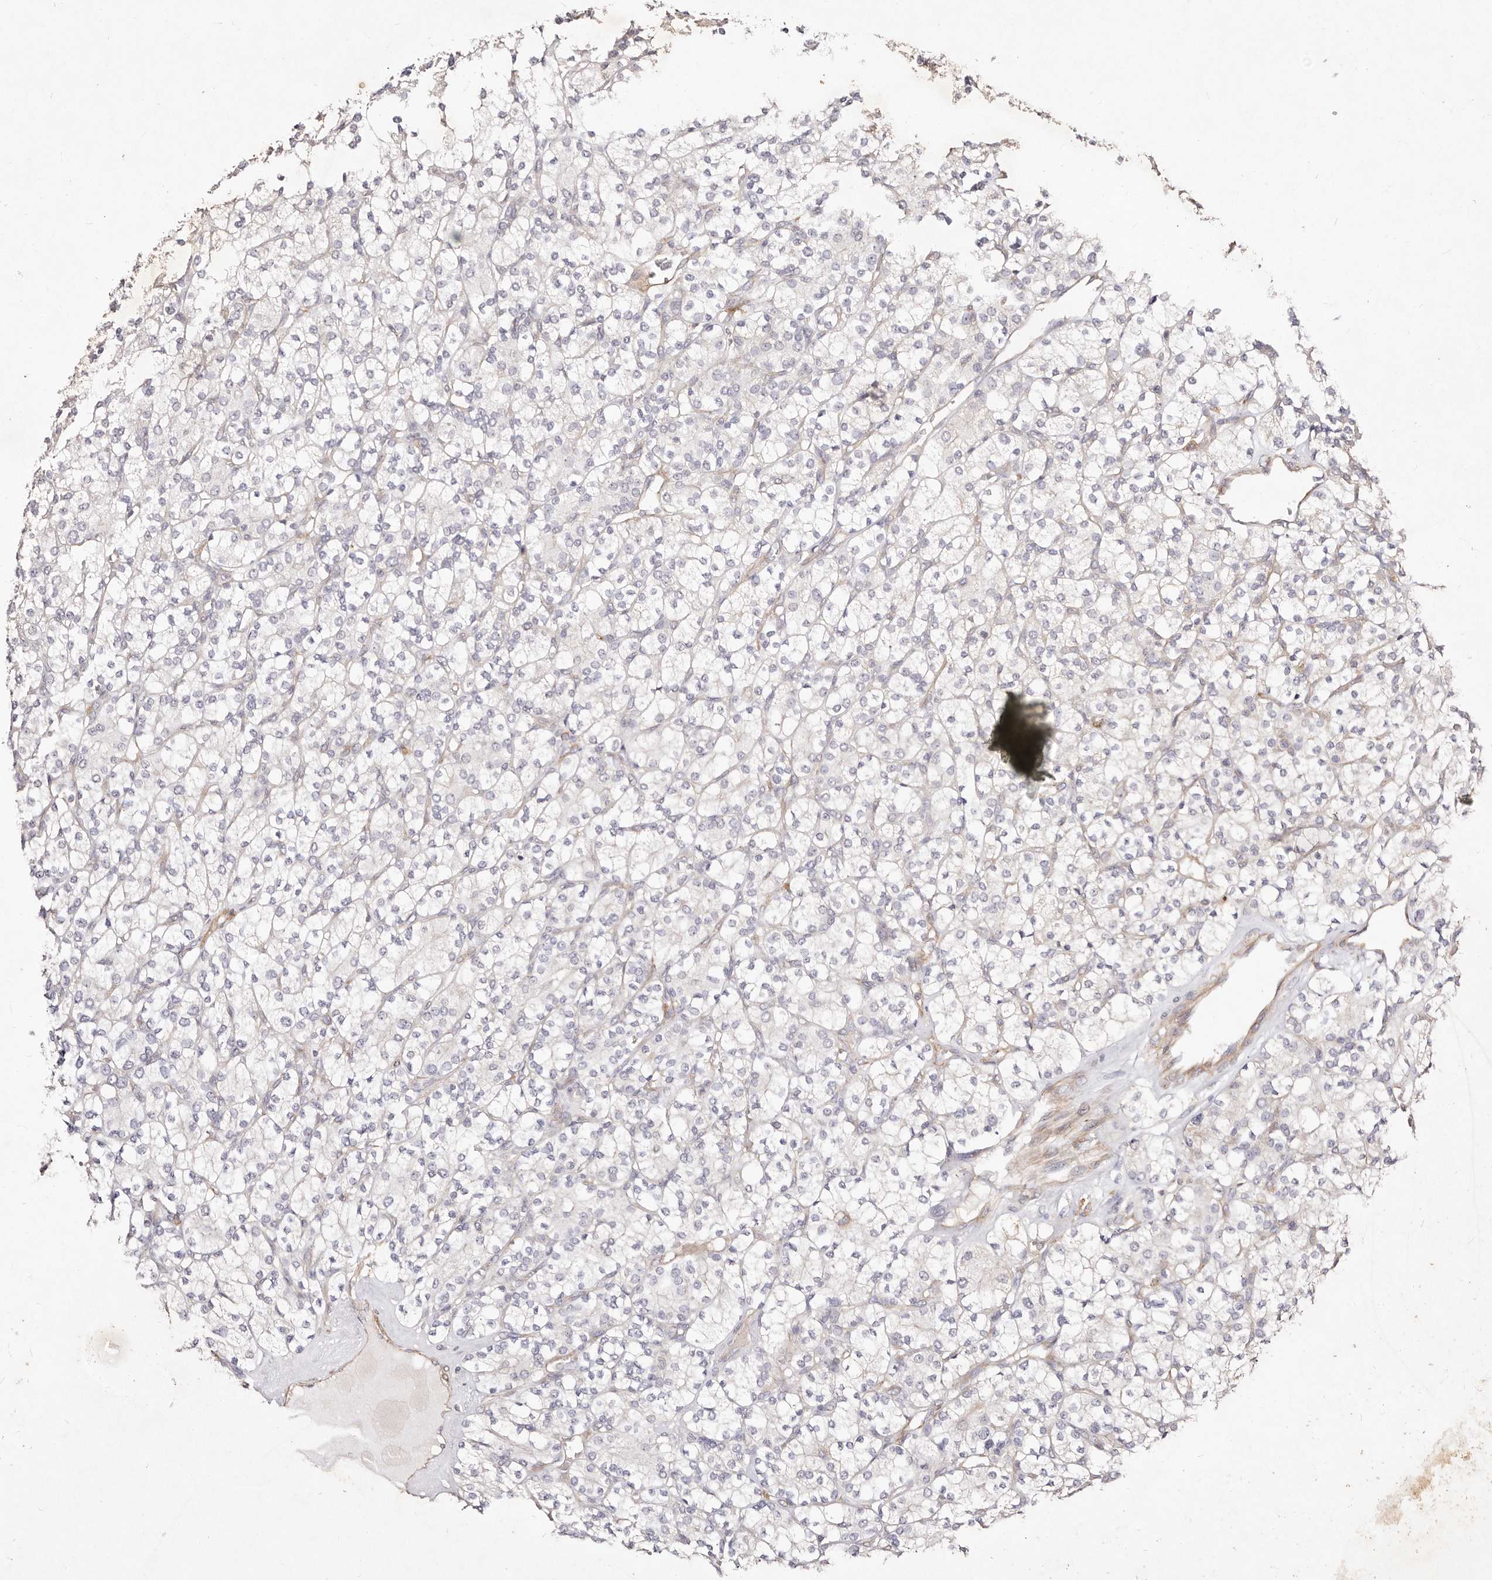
{"staining": {"intensity": "negative", "quantity": "none", "location": "none"}, "tissue": "renal cancer", "cell_type": "Tumor cells", "image_type": "cancer", "snomed": [{"axis": "morphology", "description": "Adenocarcinoma, NOS"}, {"axis": "topography", "description": "Kidney"}], "caption": "Immunohistochemical staining of human renal cancer displays no significant positivity in tumor cells.", "gene": "MTMR11", "patient": {"sex": "male", "age": 77}}